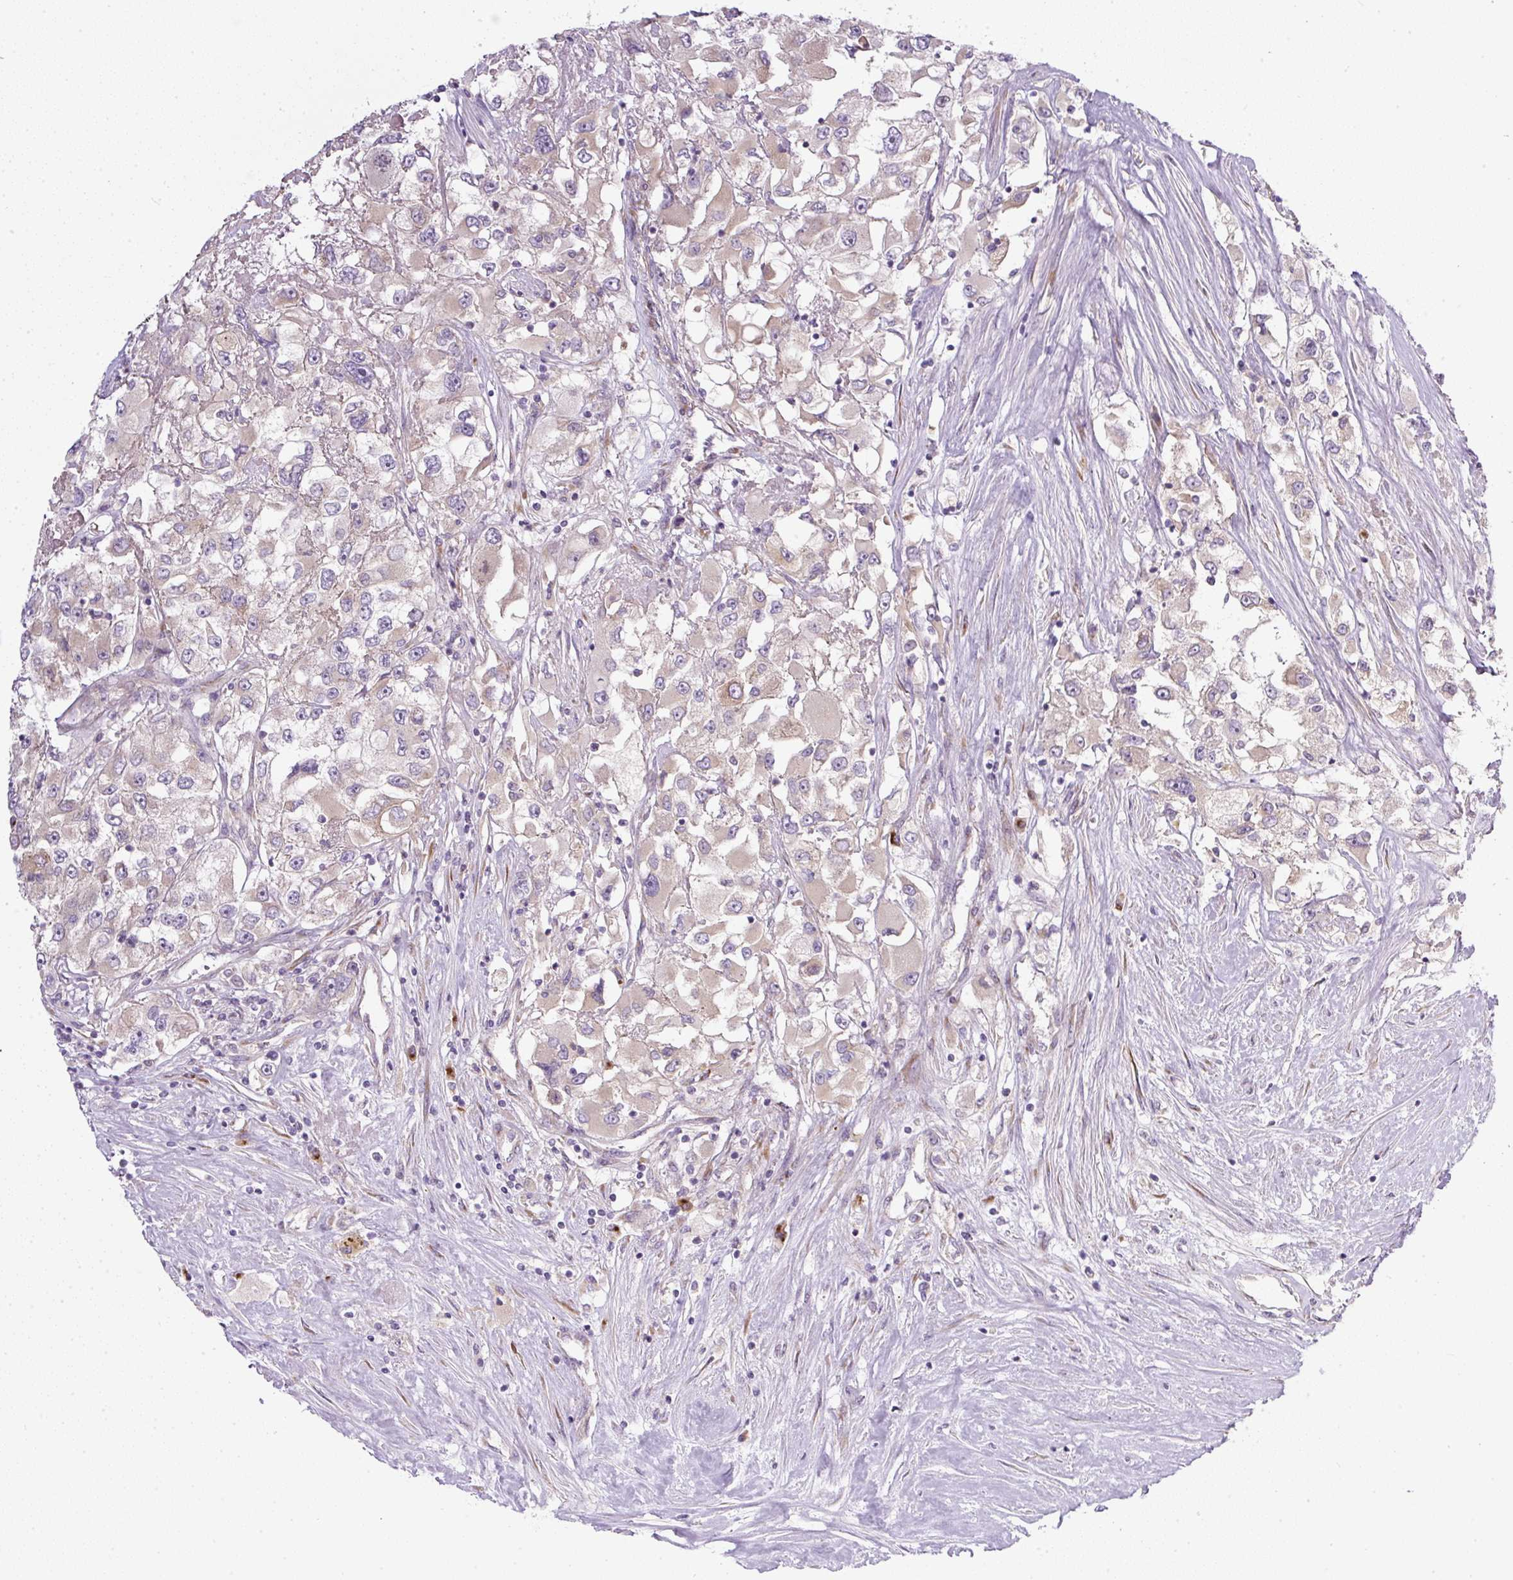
{"staining": {"intensity": "weak", "quantity": "<25%", "location": "cytoplasmic/membranous"}, "tissue": "renal cancer", "cell_type": "Tumor cells", "image_type": "cancer", "snomed": [{"axis": "morphology", "description": "Adenocarcinoma, NOS"}, {"axis": "topography", "description": "Kidney"}], "caption": "Tumor cells show no significant staining in adenocarcinoma (renal).", "gene": "MLX", "patient": {"sex": "female", "age": 52}}